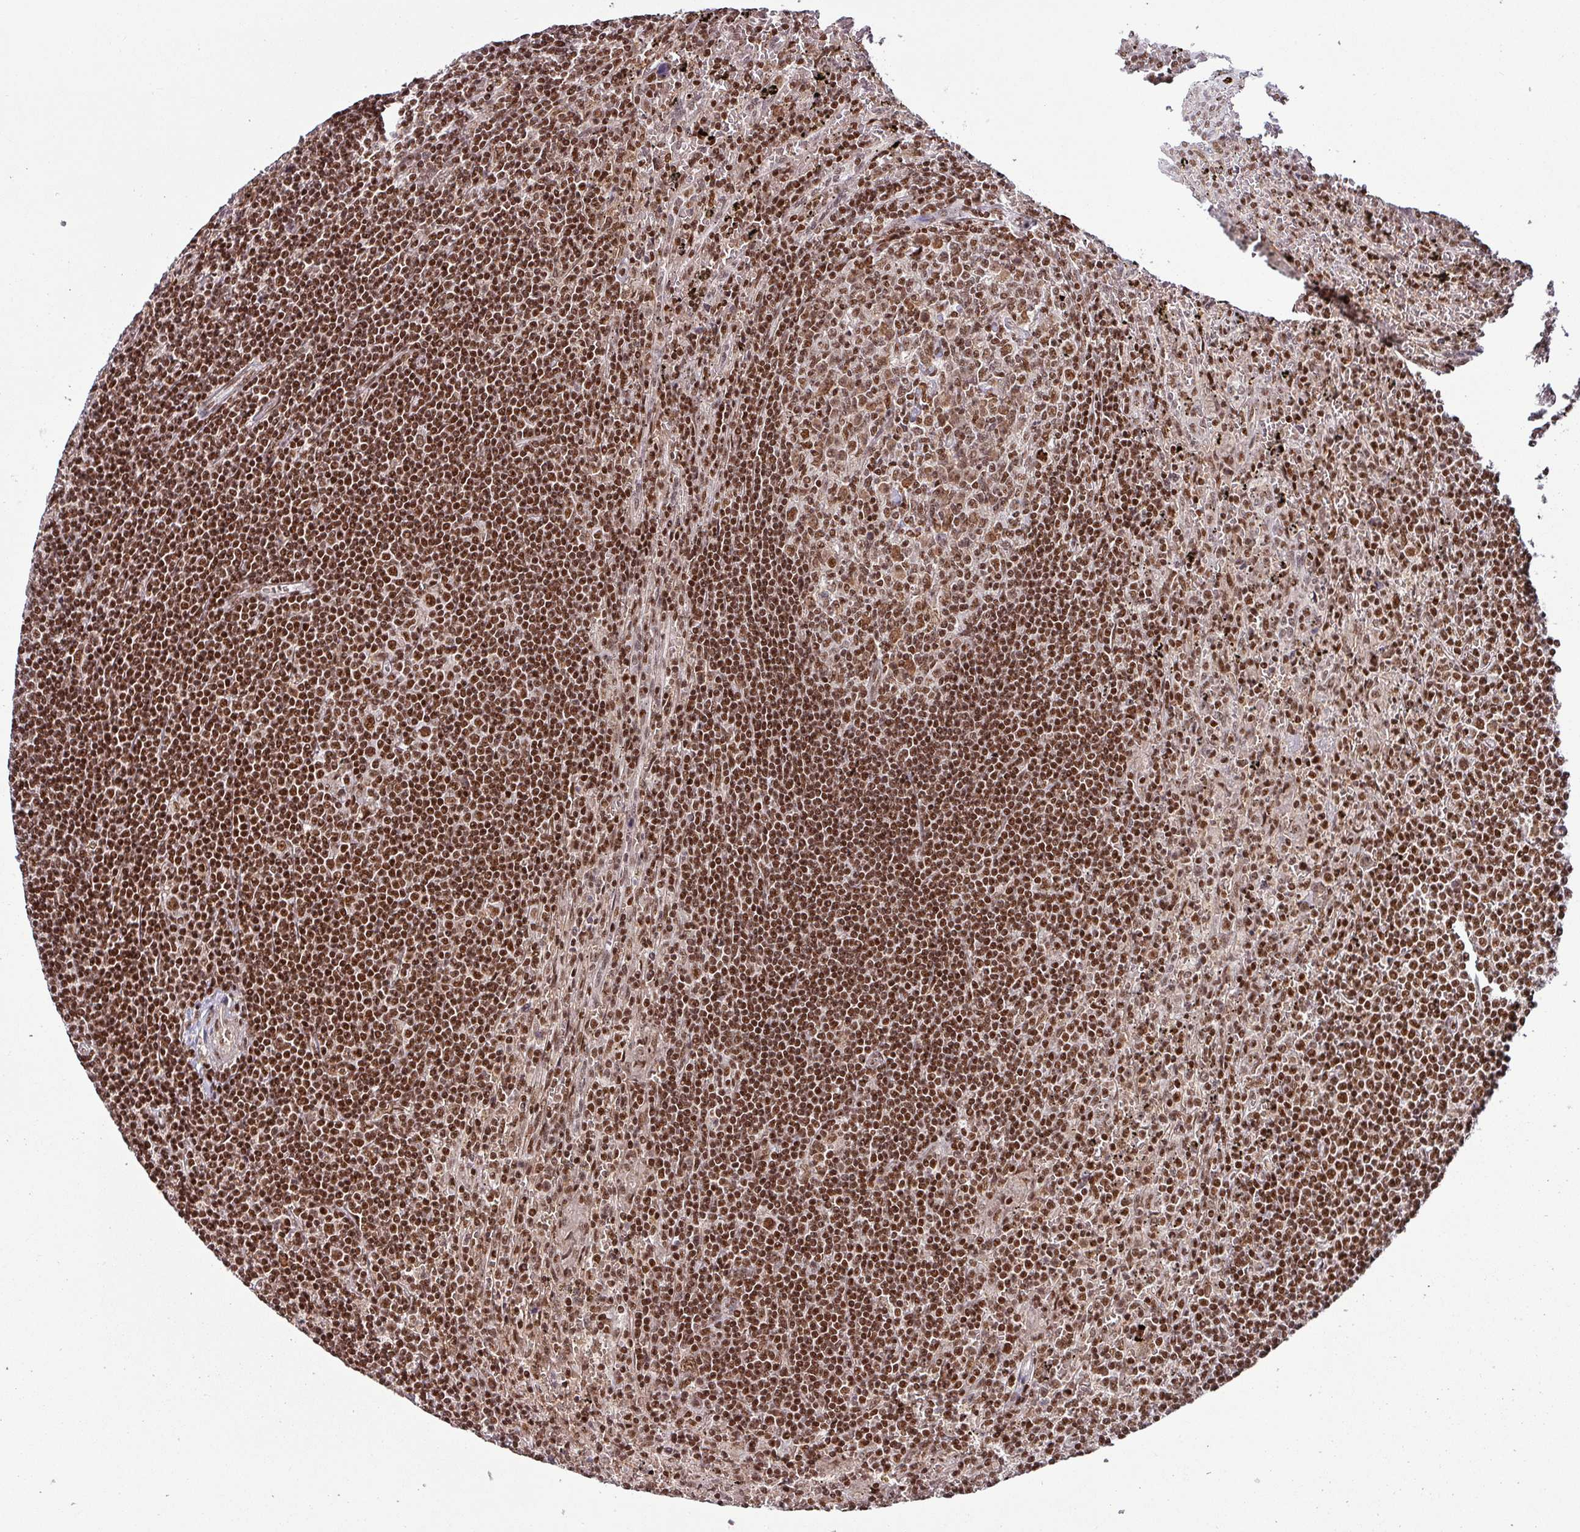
{"staining": {"intensity": "strong", "quantity": ">75%", "location": "nuclear"}, "tissue": "lymphoma", "cell_type": "Tumor cells", "image_type": "cancer", "snomed": [{"axis": "morphology", "description": "Malignant lymphoma, non-Hodgkin's type, Low grade"}, {"axis": "topography", "description": "Spleen"}], "caption": "This micrograph reveals lymphoma stained with immunohistochemistry (IHC) to label a protein in brown. The nuclear of tumor cells show strong positivity for the protein. Nuclei are counter-stained blue.", "gene": "PHF23", "patient": {"sex": "male", "age": 76}}